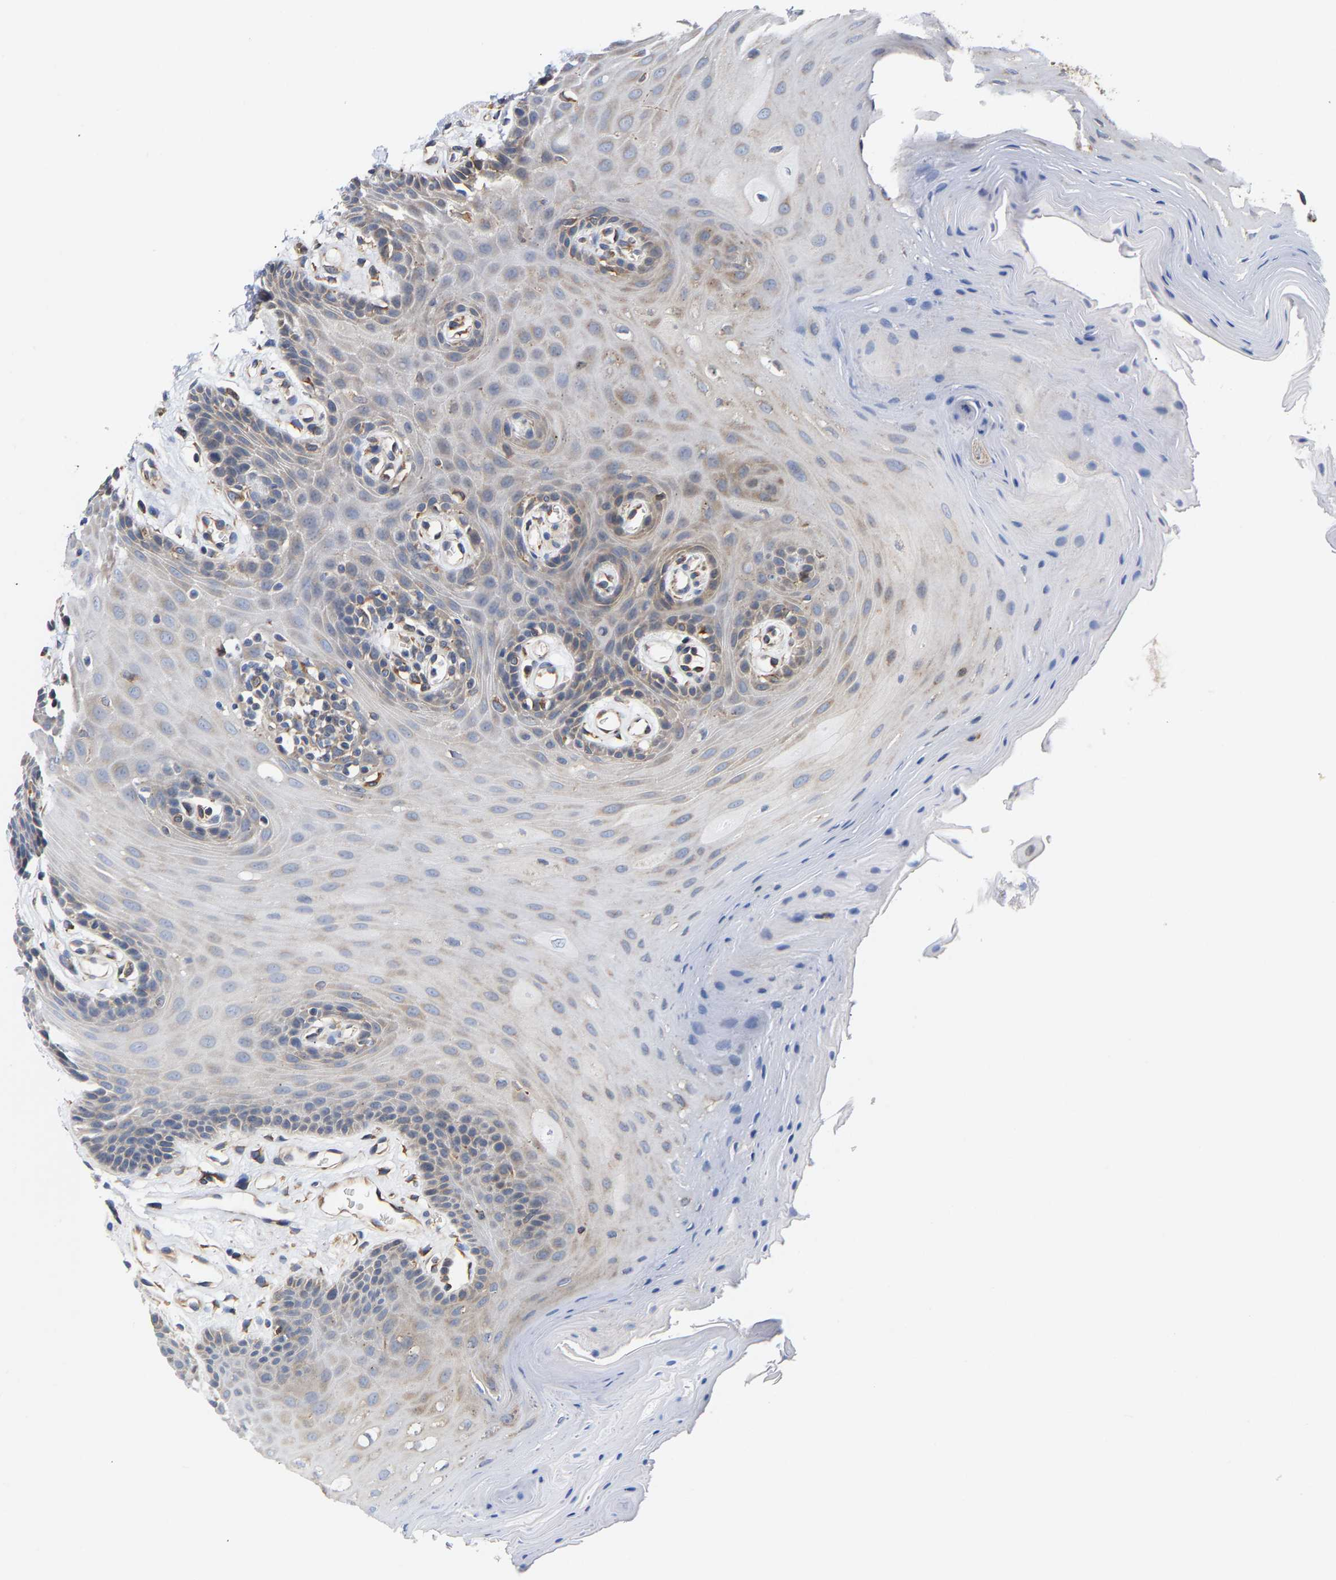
{"staining": {"intensity": "weak", "quantity": "<25%", "location": "cytoplasmic/membranous"}, "tissue": "oral mucosa", "cell_type": "Squamous epithelial cells", "image_type": "normal", "snomed": [{"axis": "morphology", "description": "Normal tissue, NOS"}, {"axis": "morphology", "description": "Squamous cell carcinoma, NOS"}, {"axis": "topography", "description": "Oral tissue"}, {"axis": "topography", "description": "Head-Neck"}], "caption": "Immunohistochemistry of normal human oral mucosa displays no expression in squamous epithelial cells.", "gene": "ARAP1", "patient": {"sex": "male", "age": 71}}